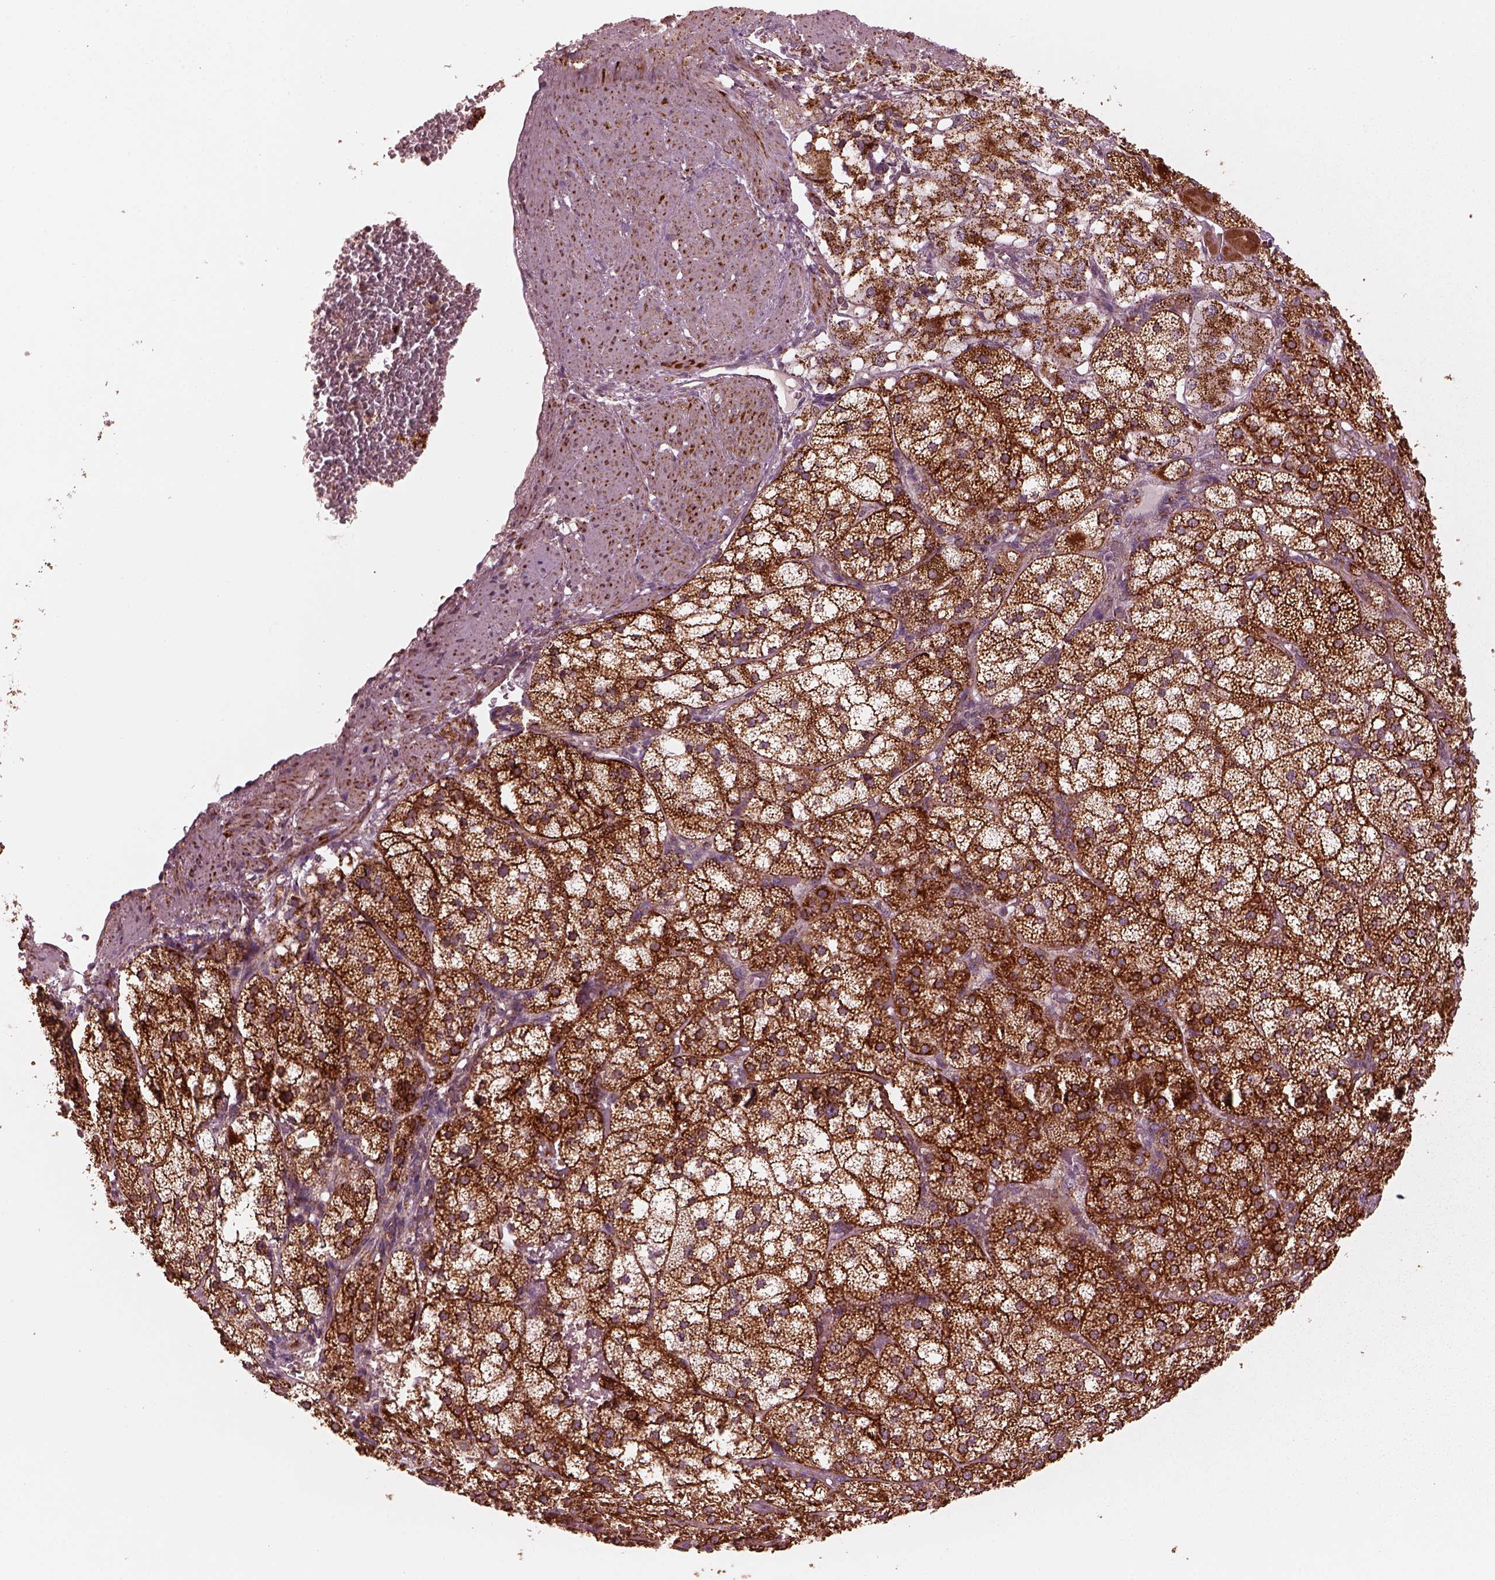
{"staining": {"intensity": "strong", "quantity": ">75%", "location": "cytoplasmic/membranous"}, "tissue": "adrenal gland", "cell_type": "Glandular cells", "image_type": "normal", "snomed": [{"axis": "morphology", "description": "Normal tissue, NOS"}, {"axis": "topography", "description": "Adrenal gland"}], "caption": "A high amount of strong cytoplasmic/membranous expression is seen in about >75% of glandular cells in benign adrenal gland. (DAB (3,3'-diaminobenzidine) = brown stain, brightfield microscopy at high magnification).", "gene": "NDUFB10", "patient": {"sex": "female", "age": 60}}